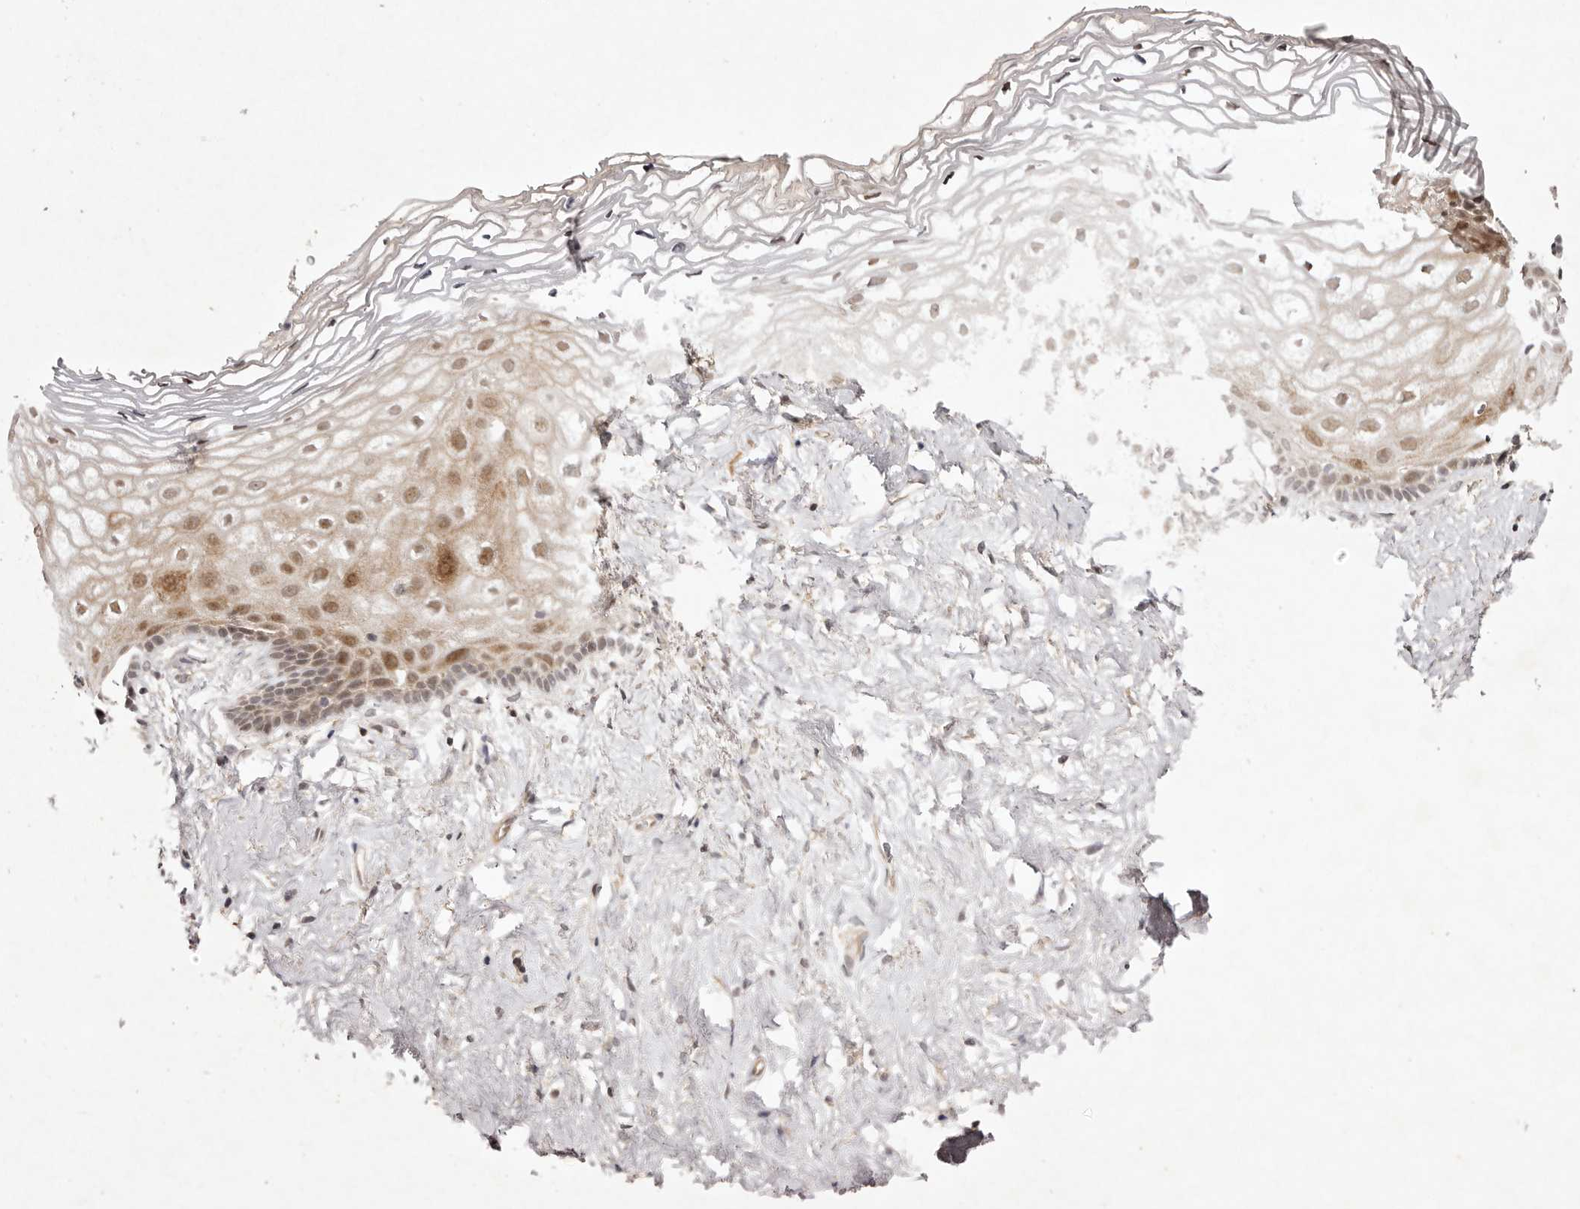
{"staining": {"intensity": "moderate", "quantity": ">75%", "location": "cytoplasmic/membranous,nuclear"}, "tissue": "vagina", "cell_type": "Squamous epithelial cells", "image_type": "normal", "snomed": [{"axis": "morphology", "description": "Normal tissue, NOS"}, {"axis": "morphology", "description": "Adenocarcinoma, NOS"}, {"axis": "topography", "description": "Rectum"}, {"axis": "topography", "description": "Vagina"}], "caption": "Immunohistochemical staining of normal vagina demonstrates >75% levels of moderate cytoplasmic/membranous,nuclear protein expression in about >75% of squamous epithelial cells.", "gene": "BUD31", "patient": {"sex": "female", "age": 71}}